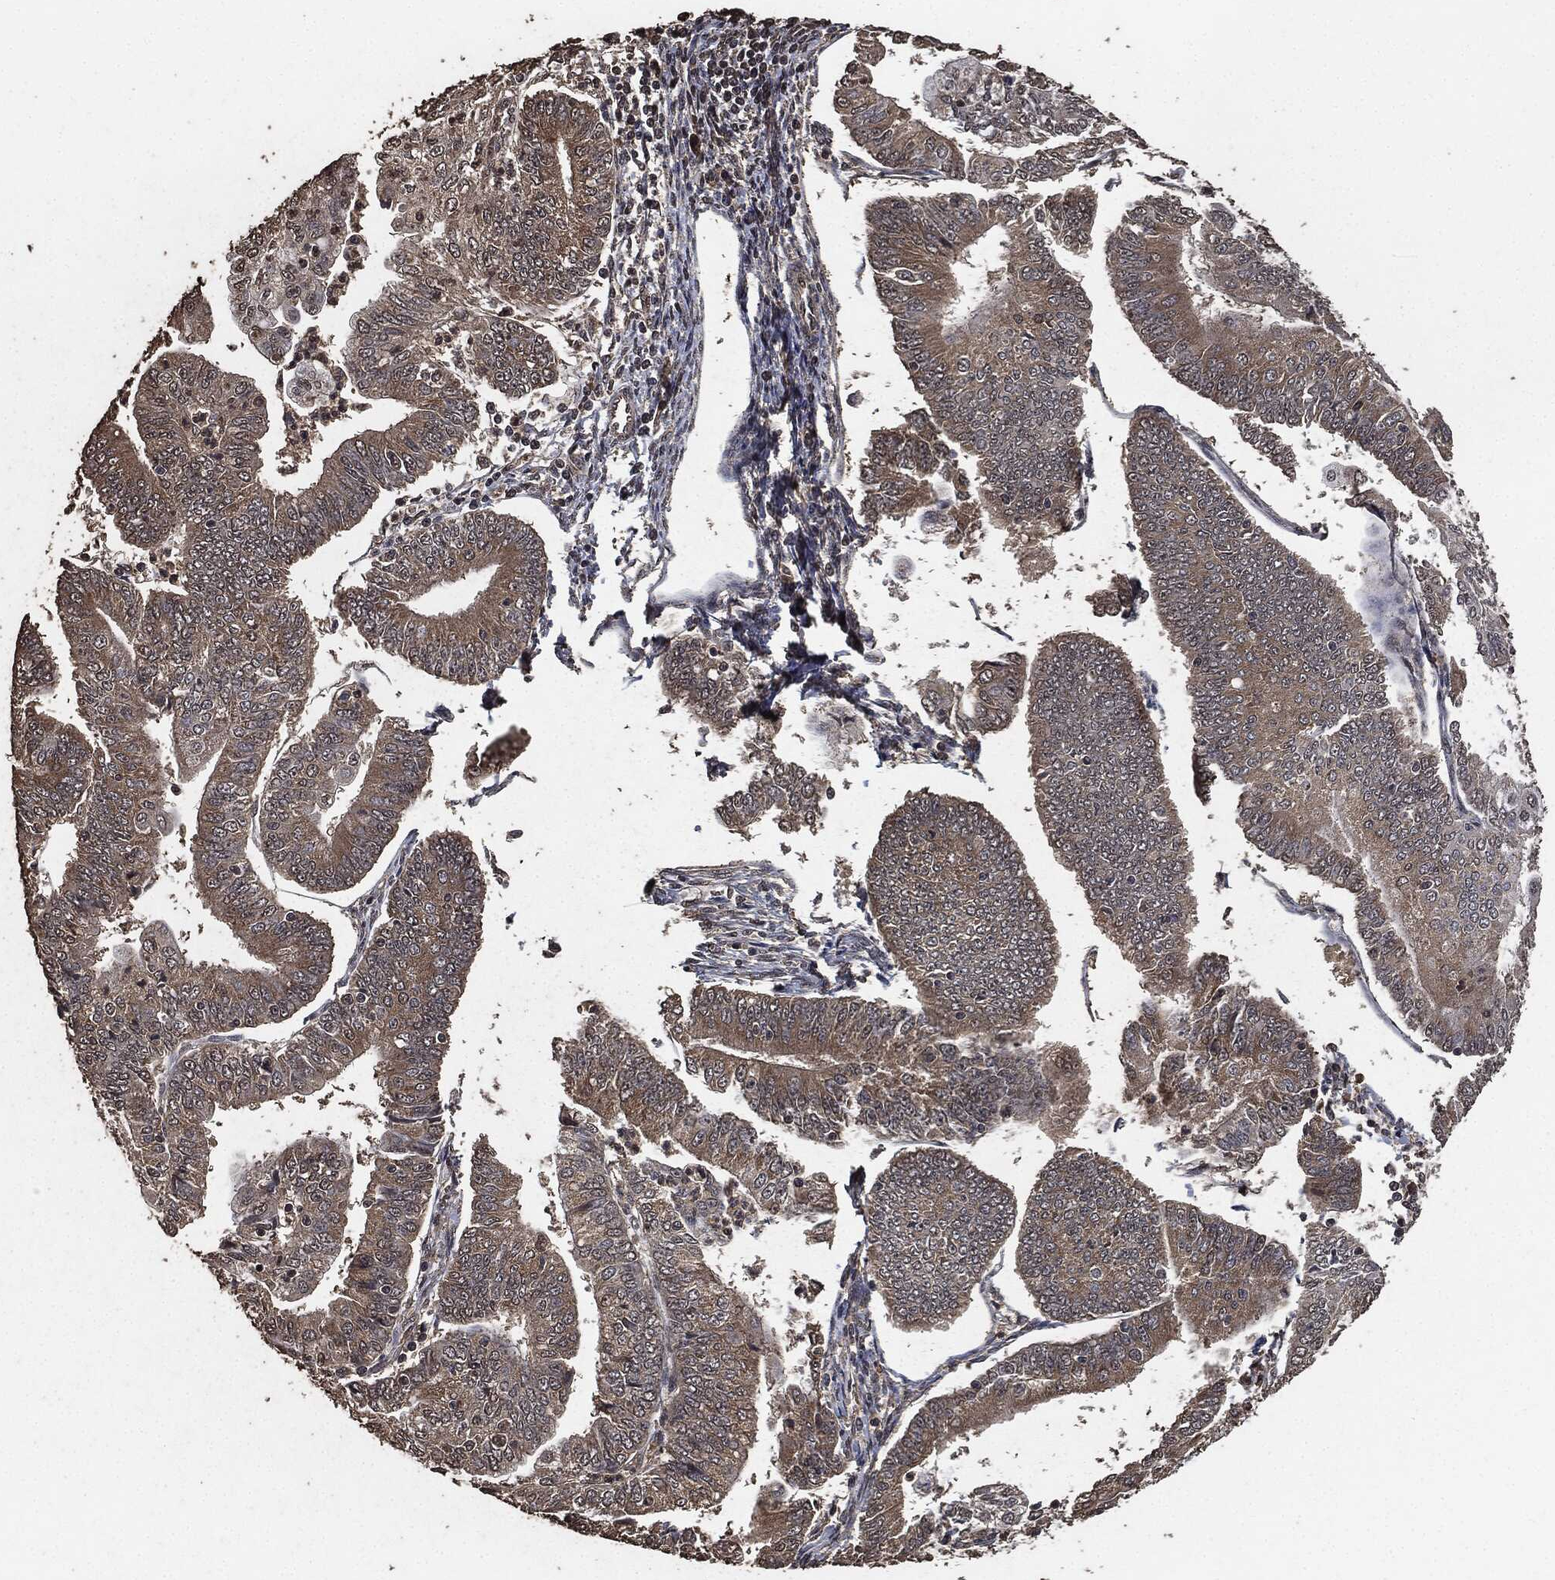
{"staining": {"intensity": "weak", "quantity": "25%-75%", "location": "cytoplasmic/membranous"}, "tissue": "endometrial cancer", "cell_type": "Tumor cells", "image_type": "cancer", "snomed": [{"axis": "morphology", "description": "Adenocarcinoma, NOS"}, {"axis": "topography", "description": "Endometrium"}], "caption": "Protein staining of endometrial cancer tissue displays weak cytoplasmic/membranous staining in approximately 25%-75% of tumor cells.", "gene": "AKT1S1", "patient": {"sex": "female", "age": 56}}